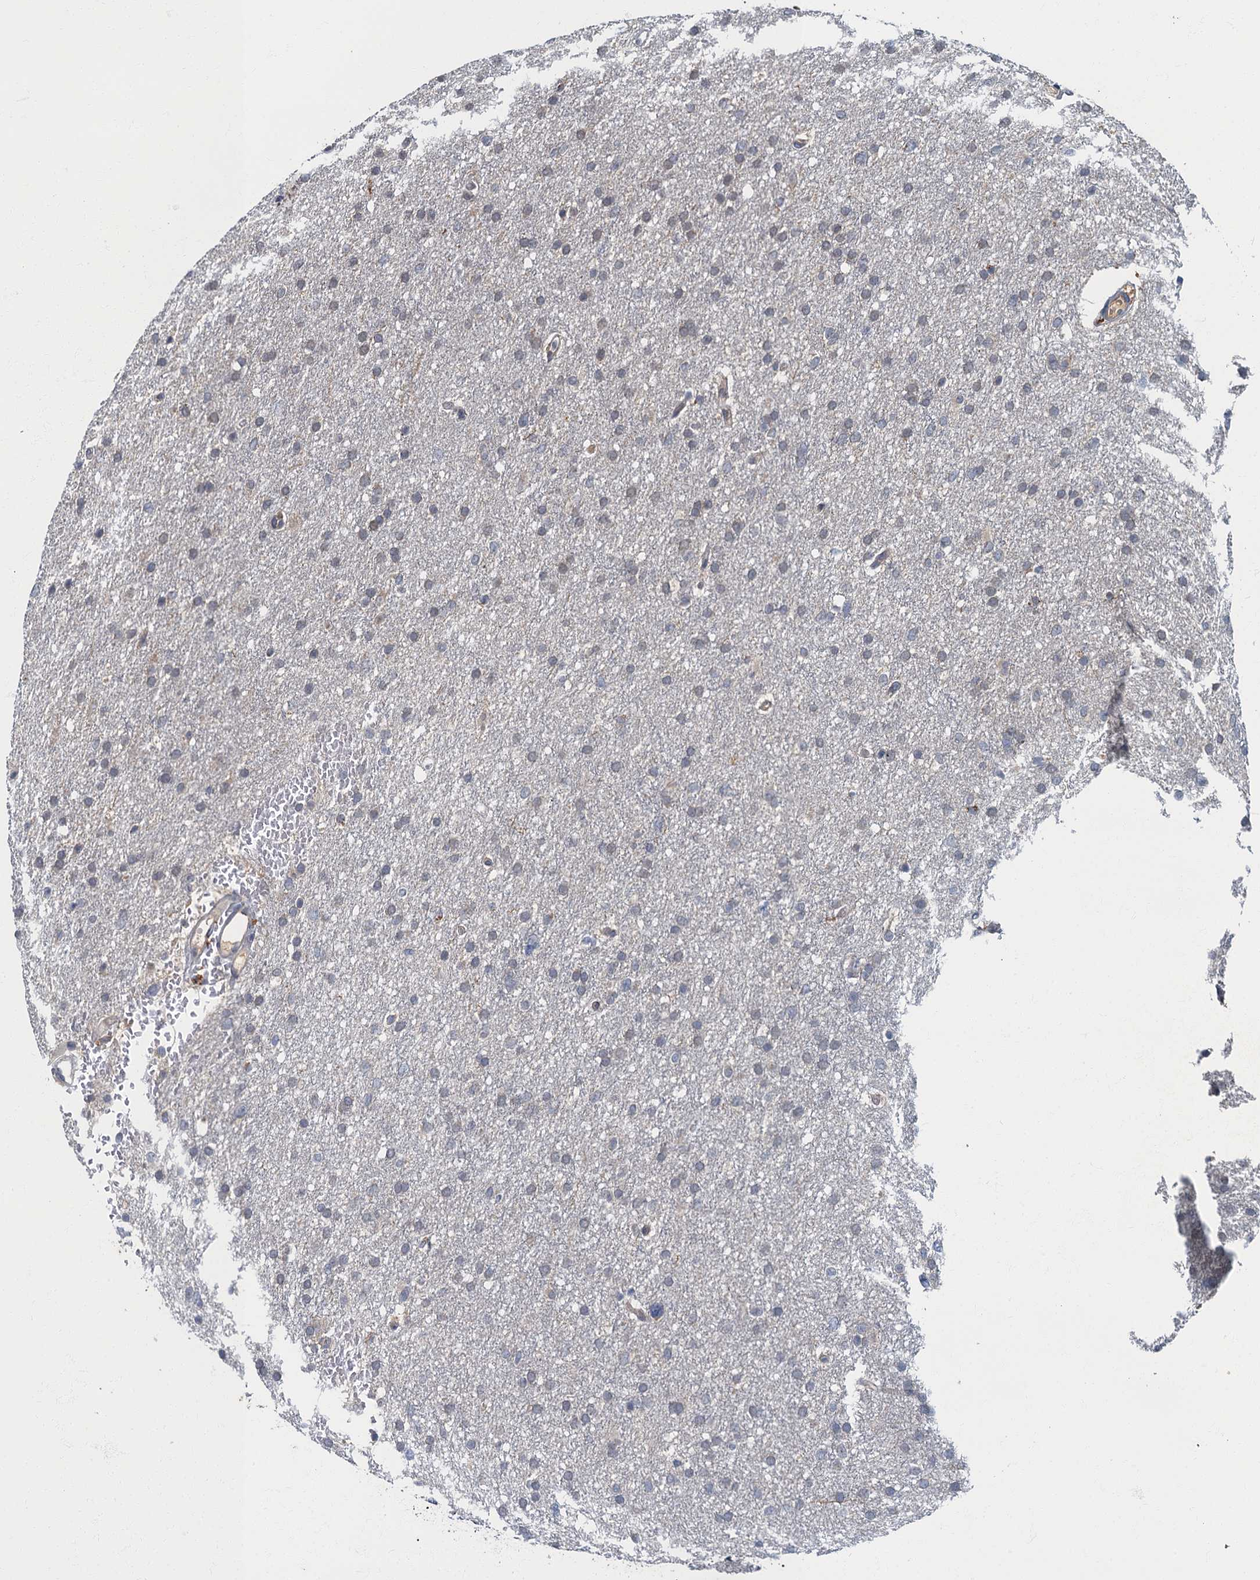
{"staining": {"intensity": "negative", "quantity": "none", "location": "none"}, "tissue": "glioma", "cell_type": "Tumor cells", "image_type": "cancer", "snomed": [{"axis": "morphology", "description": "Glioma, malignant, High grade"}, {"axis": "topography", "description": "Cerebral cortex"}], "caption": "The immunohistochemistry histopathology image has no significant expression in tumor cells of glioma tissue.", "gene": "WDCP", "patient": {"sex": "female", "age": 36}}